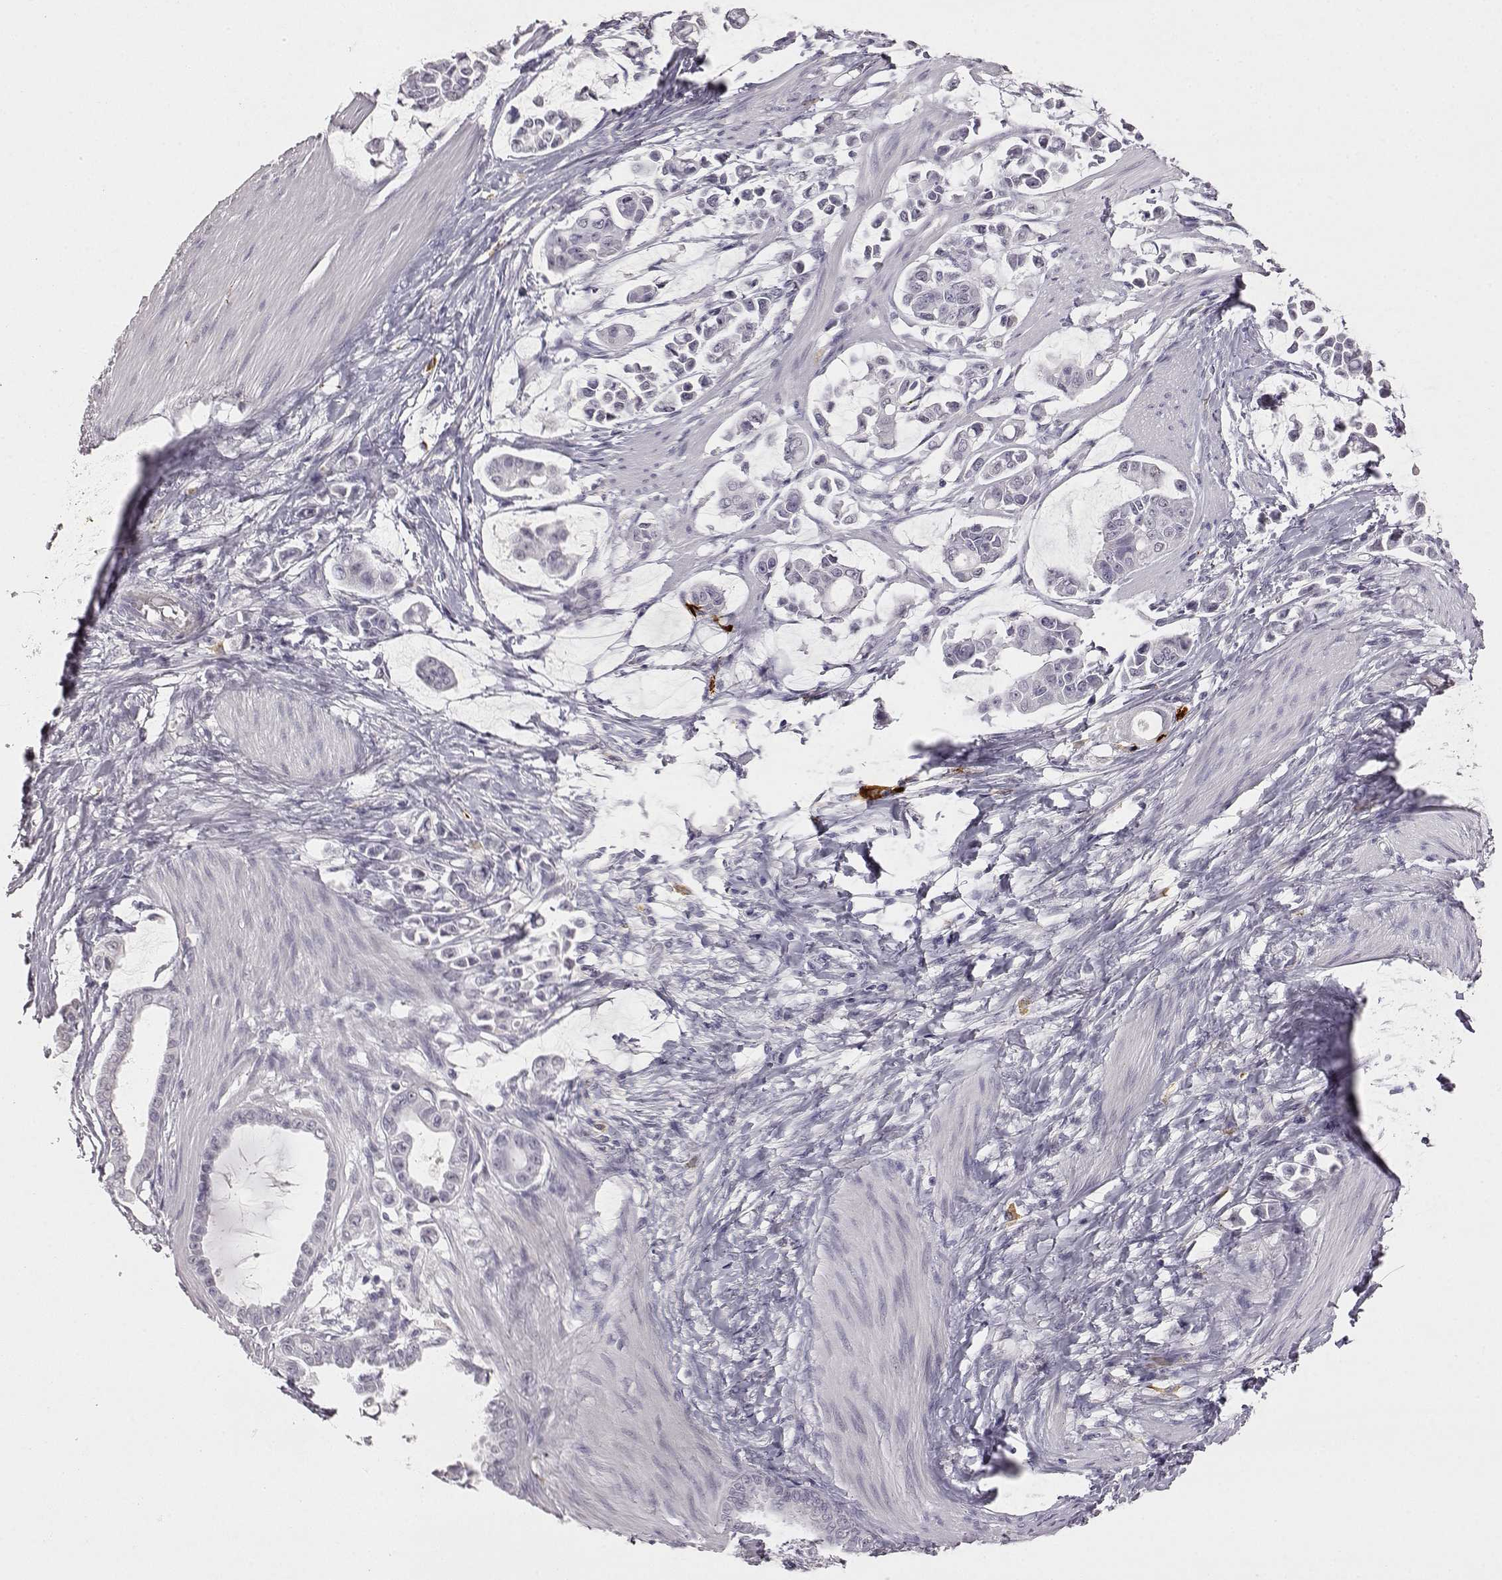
{"staining": {"intensity": "negative", "quantity": "none", "location": "none"}, "tissue": "stomach cancer", "cell_type": "Tumor cells", "image_type": "cancer", "snomed": [{"axis": "morphology", "description": "Adenocarcinoma, NOS"}, {"axis": "topography", "description": "Stomach"}], "caption": "High magnification brightfield microscopy of stomach cancer (adenocarcinoma) stained with DAB (brown) and counterstained with hematoxylin (blue): tumor cells show no significant staining. (Stains: DAB immunohistochemistry (IHC) with hematoxylin counter stain, Microscopy: brightfield microscopy at high magnification).", "gene": "VGF", "patient": {"sex": "male", "age": 82}}